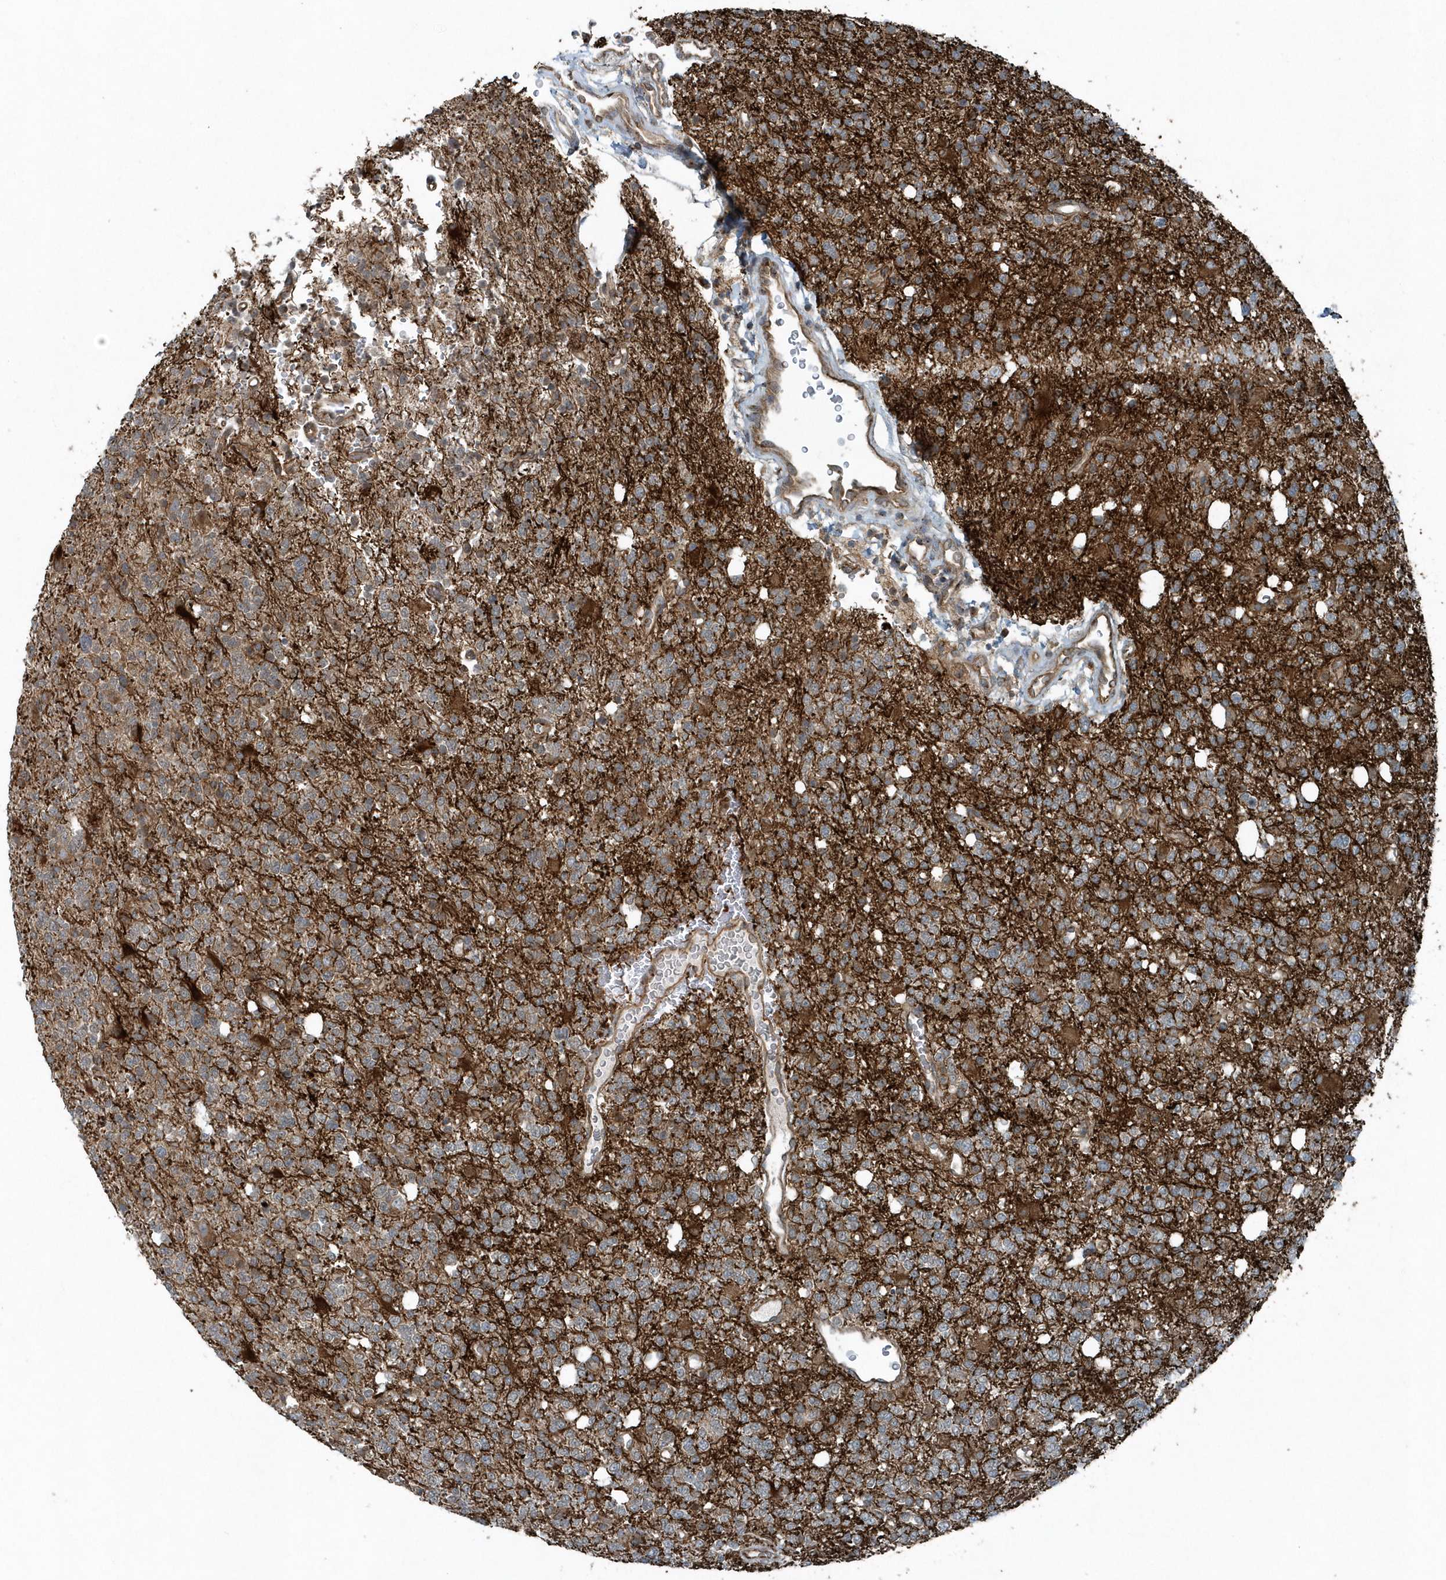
{"staining": {"intensity": "negative", "quantity": "none", "location": "none"}, "tissue": "glioma", "cell_type": "Tumor cells", "image_type": "cancer", "snomed": [{"axis": "morphology", "description": "Glioma, malignant, High grade"}, {"axis": "topography", "description": "Brain"}], "caption": "DAB (3,3'-diaminobenzidine) immunohistochemical staining of glioma displays no significant staining in tumor cells. (Immunohistochemistry (ihc), brightfield microscopy, high magnification).", "gene": "GCC2", "patient": {"sex": "female", "age": 62}}